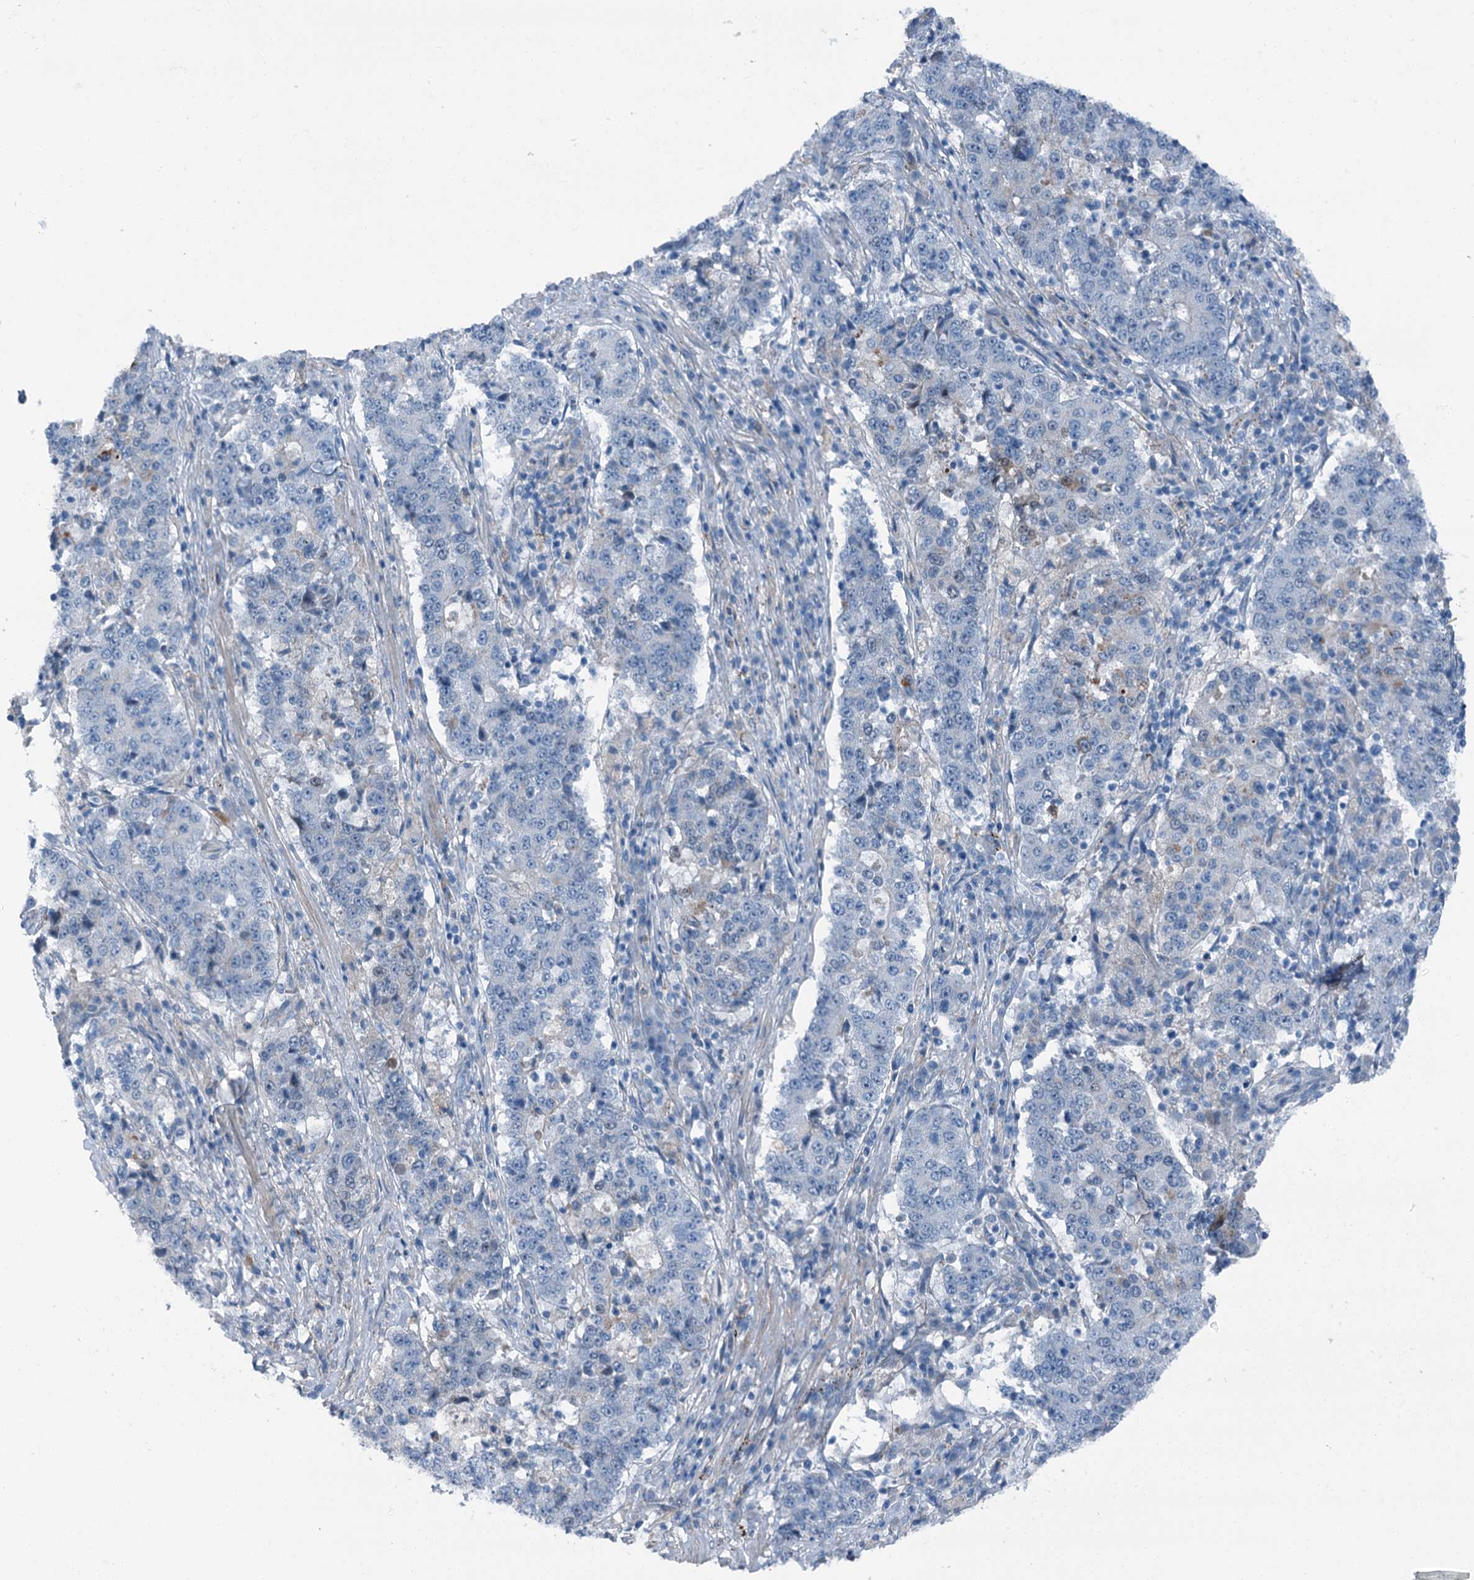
{"staining": {"intensity": "negative", "quantity": "none", "location": "none"}, "tissue": "stomach cancer", "cell_type": "Tumor cells", "image_type": "cancer", "snomed": [{"axis": "morphology", "description": "Adenocarcinoma, NOS"}, {"axis": "topography", "description": "Stomach"}], "caption": "High magnification brightfield microscopy of stomach cancer (adenocarcinoma) stained with DAB (3,3'-diaminobenzidine) (brown) and counterstained with hematoxylin (blue): tumor cells show no significant positivity. (DAB IHC with hematoxylin counter stain).", "gene": "AXL", "patient": {"sex": "male", "age": 59}}